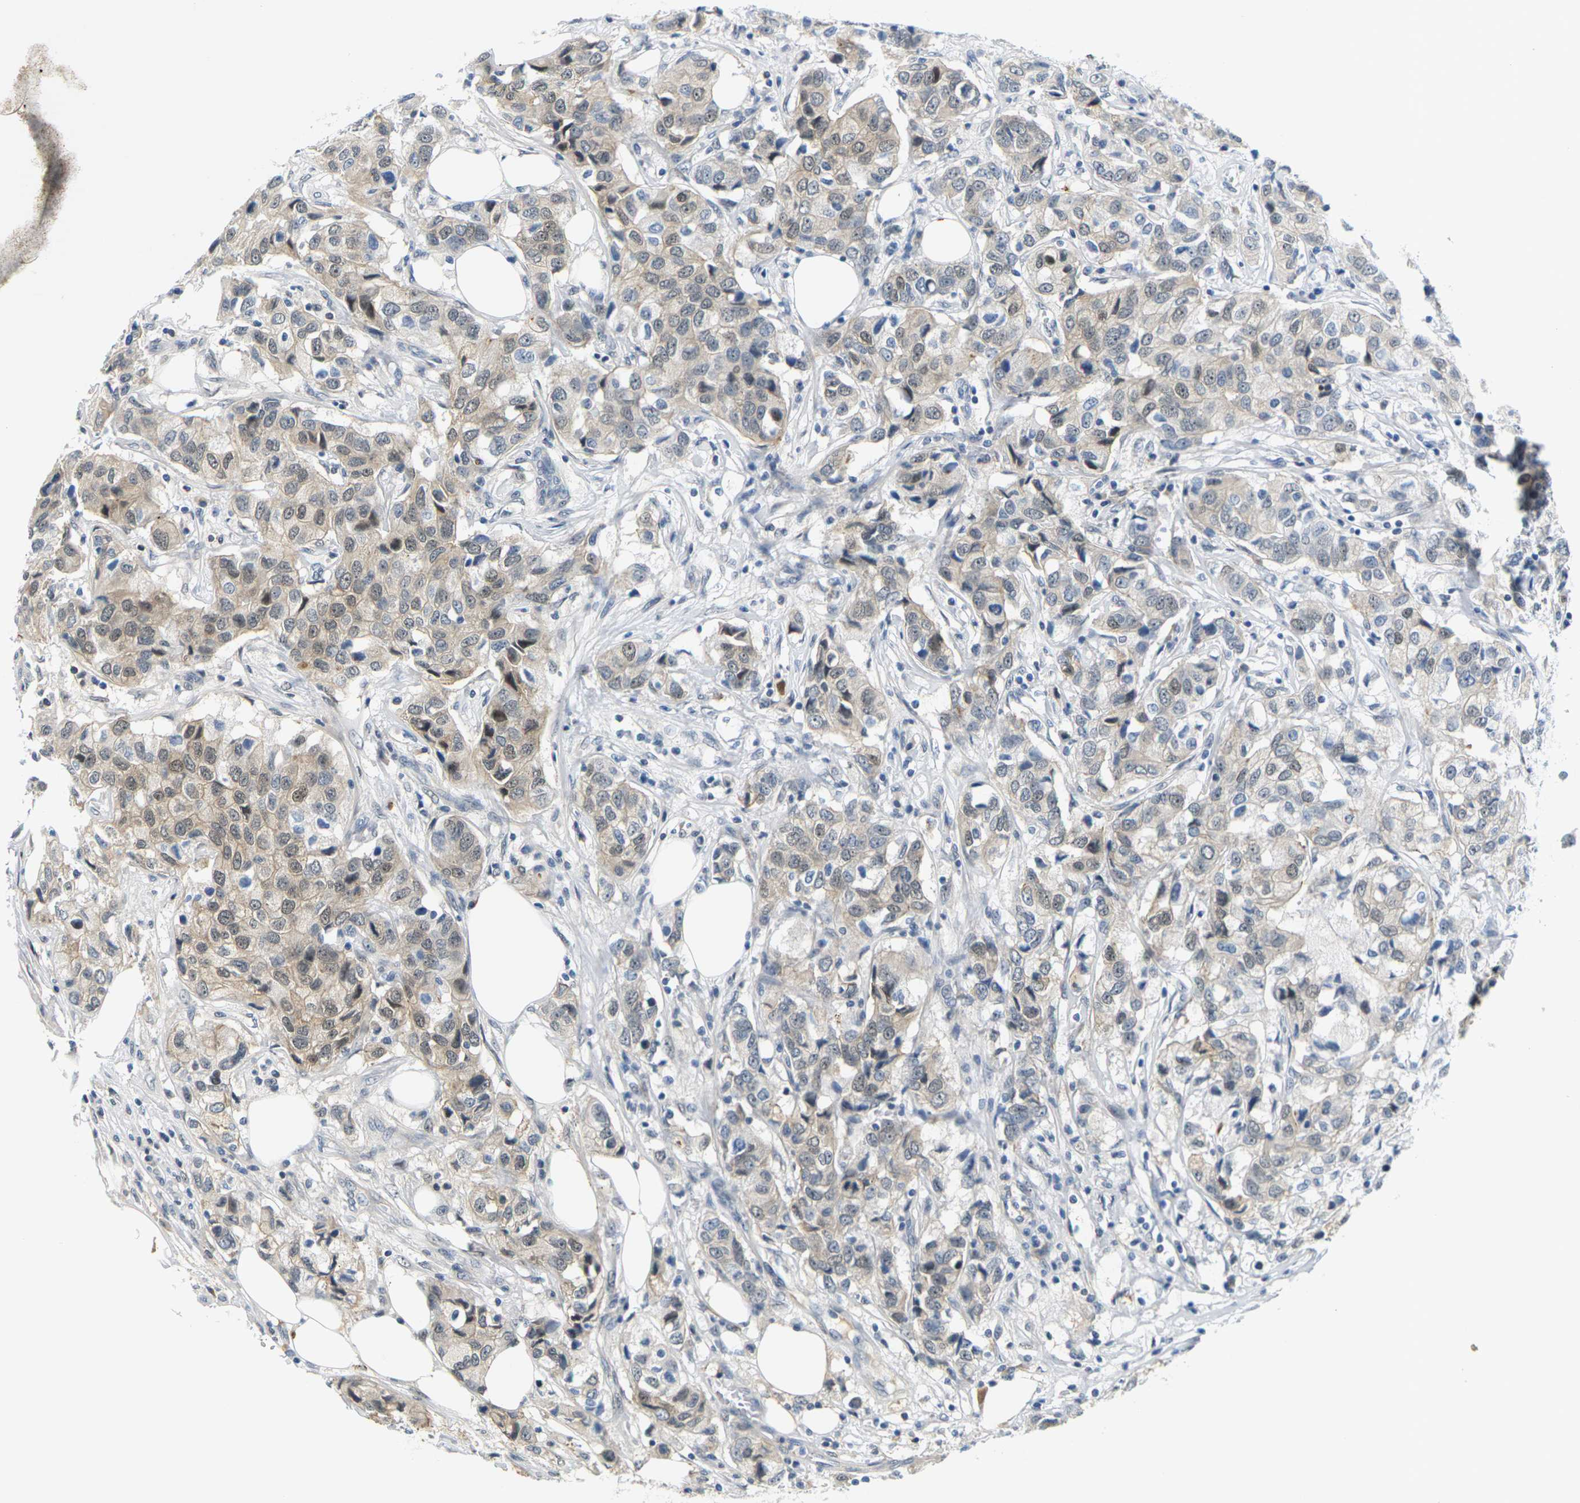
{"staining": {"intensity": "weak", "quantity": ">75%", "location": "cytoplasmic/membranous,nuclear"}, "tissue": "breast cancer", "cell_type": "Tumor cells", "image_type": "cancer", "snomed": [{"axis": "morphology", "description": "Duct carcinoma"}, {"axis": "topography", "description": "Breast"}], "caption": "Breast cancer (invasive ductal carcinoma) tissue reveals weak cytoplasmic/membranous and nuclear staining in approximately >75% of tumor cells The staining was performed using DAB, with brown indicating positive protein expression. Nuclei are stained blue with hematoxylin.", "gene": "PKP2", "patient": {"sex": "female", "age": 80}}